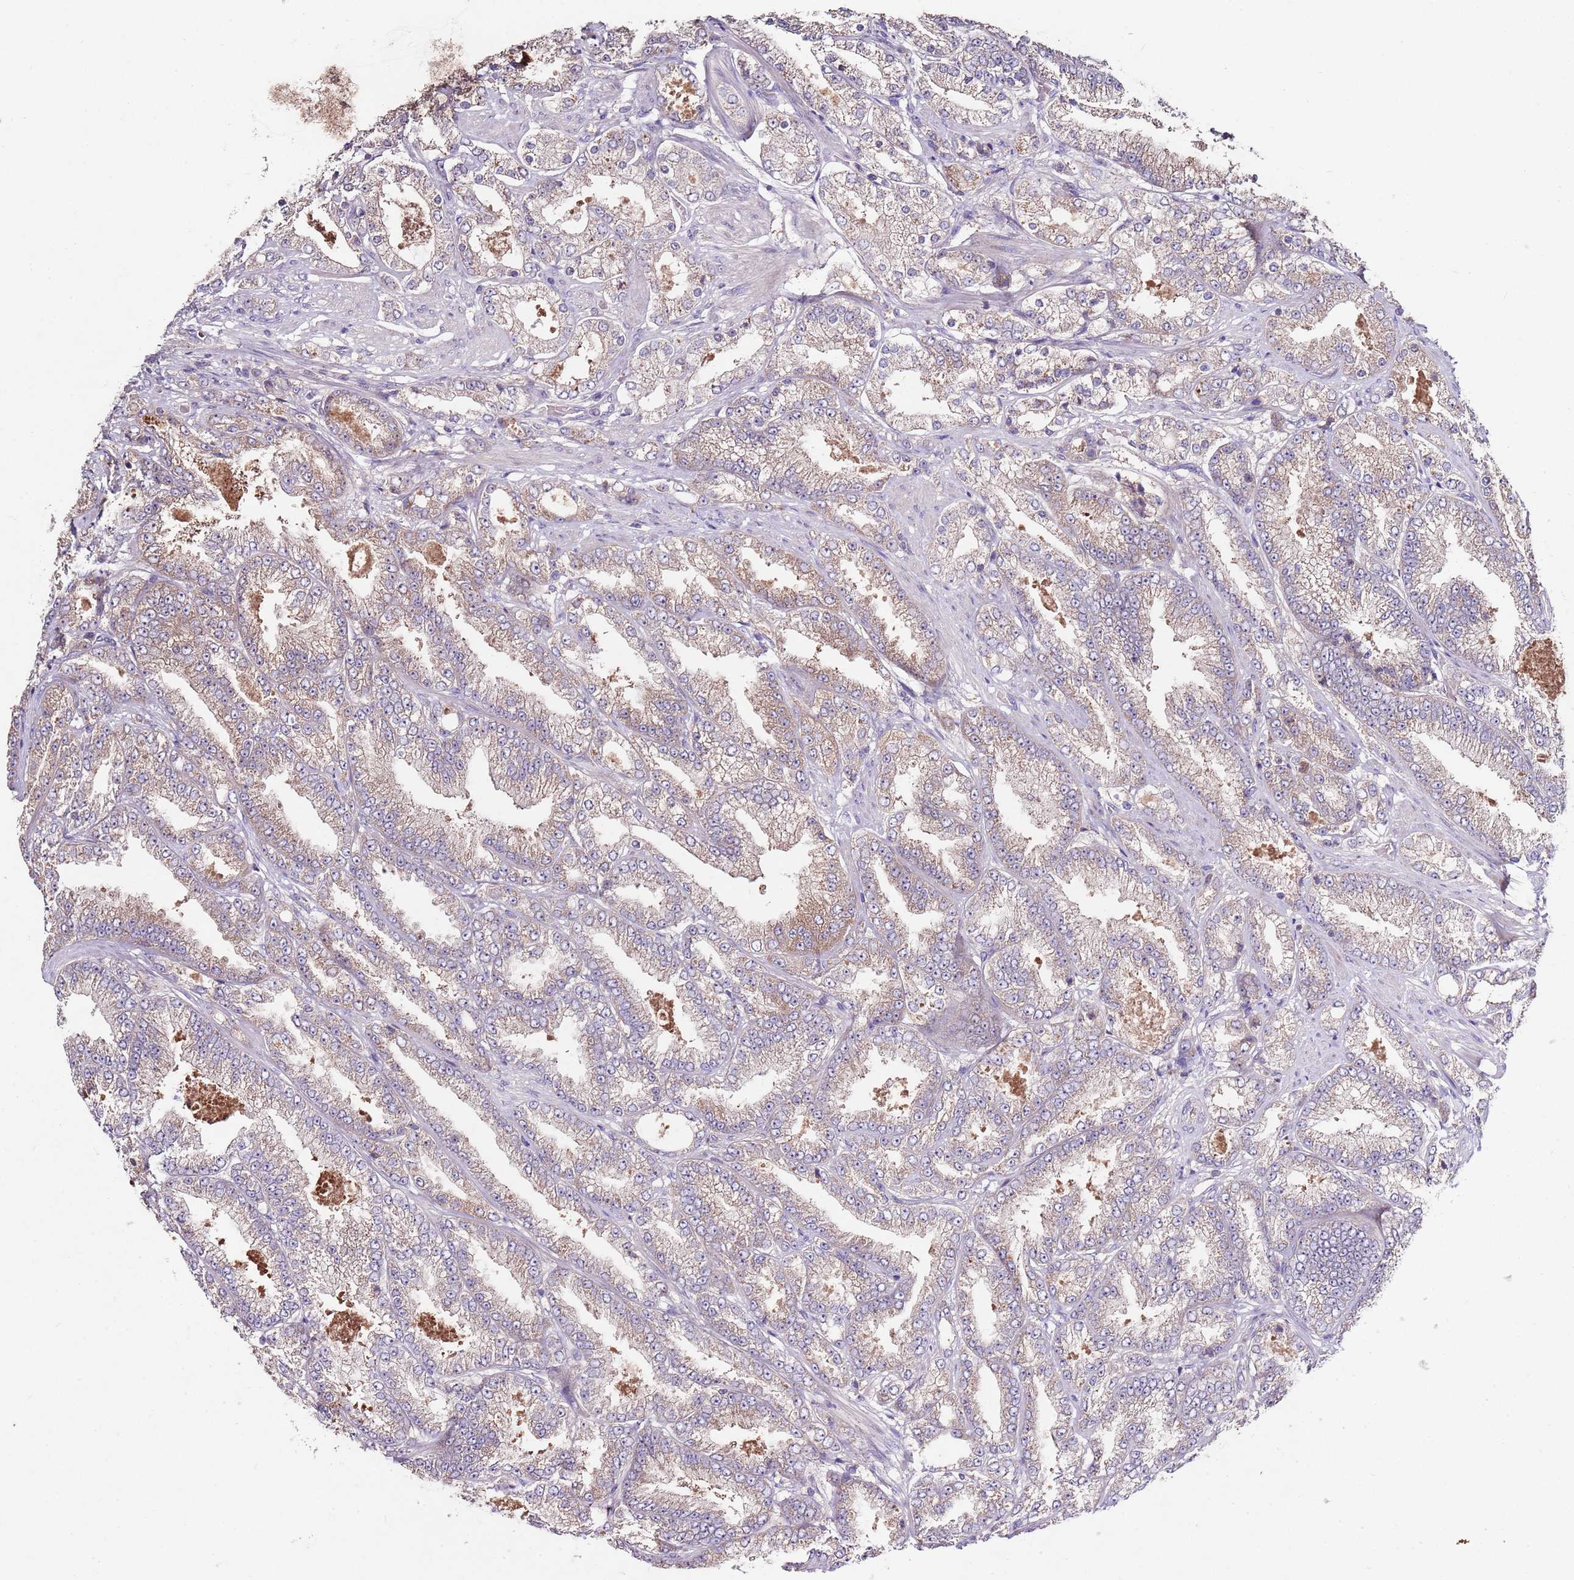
{"staining": {"intensity": "moderate", "quantity": "<25%", "location": "cytoplasmic/membranous"}, "tissue": "prostate cancer", "cell_type": "Tumor cells", "image_type": "cancer", "snomed": [{"axis": "morphology", "description": "Adenocarcinoma, High grade"}, {"axis": "topography", "description": "Prostate"}], "caption": "DAB immunohistochemical staining of human adenocarcinoma (high-grade) (prostate) demonstrates moderate cytoplasmic/membranous protein staining in approximately <25% of tumor cells.", "gene": "NRDE2", "patient": {"sex": "male", "age": 68}}